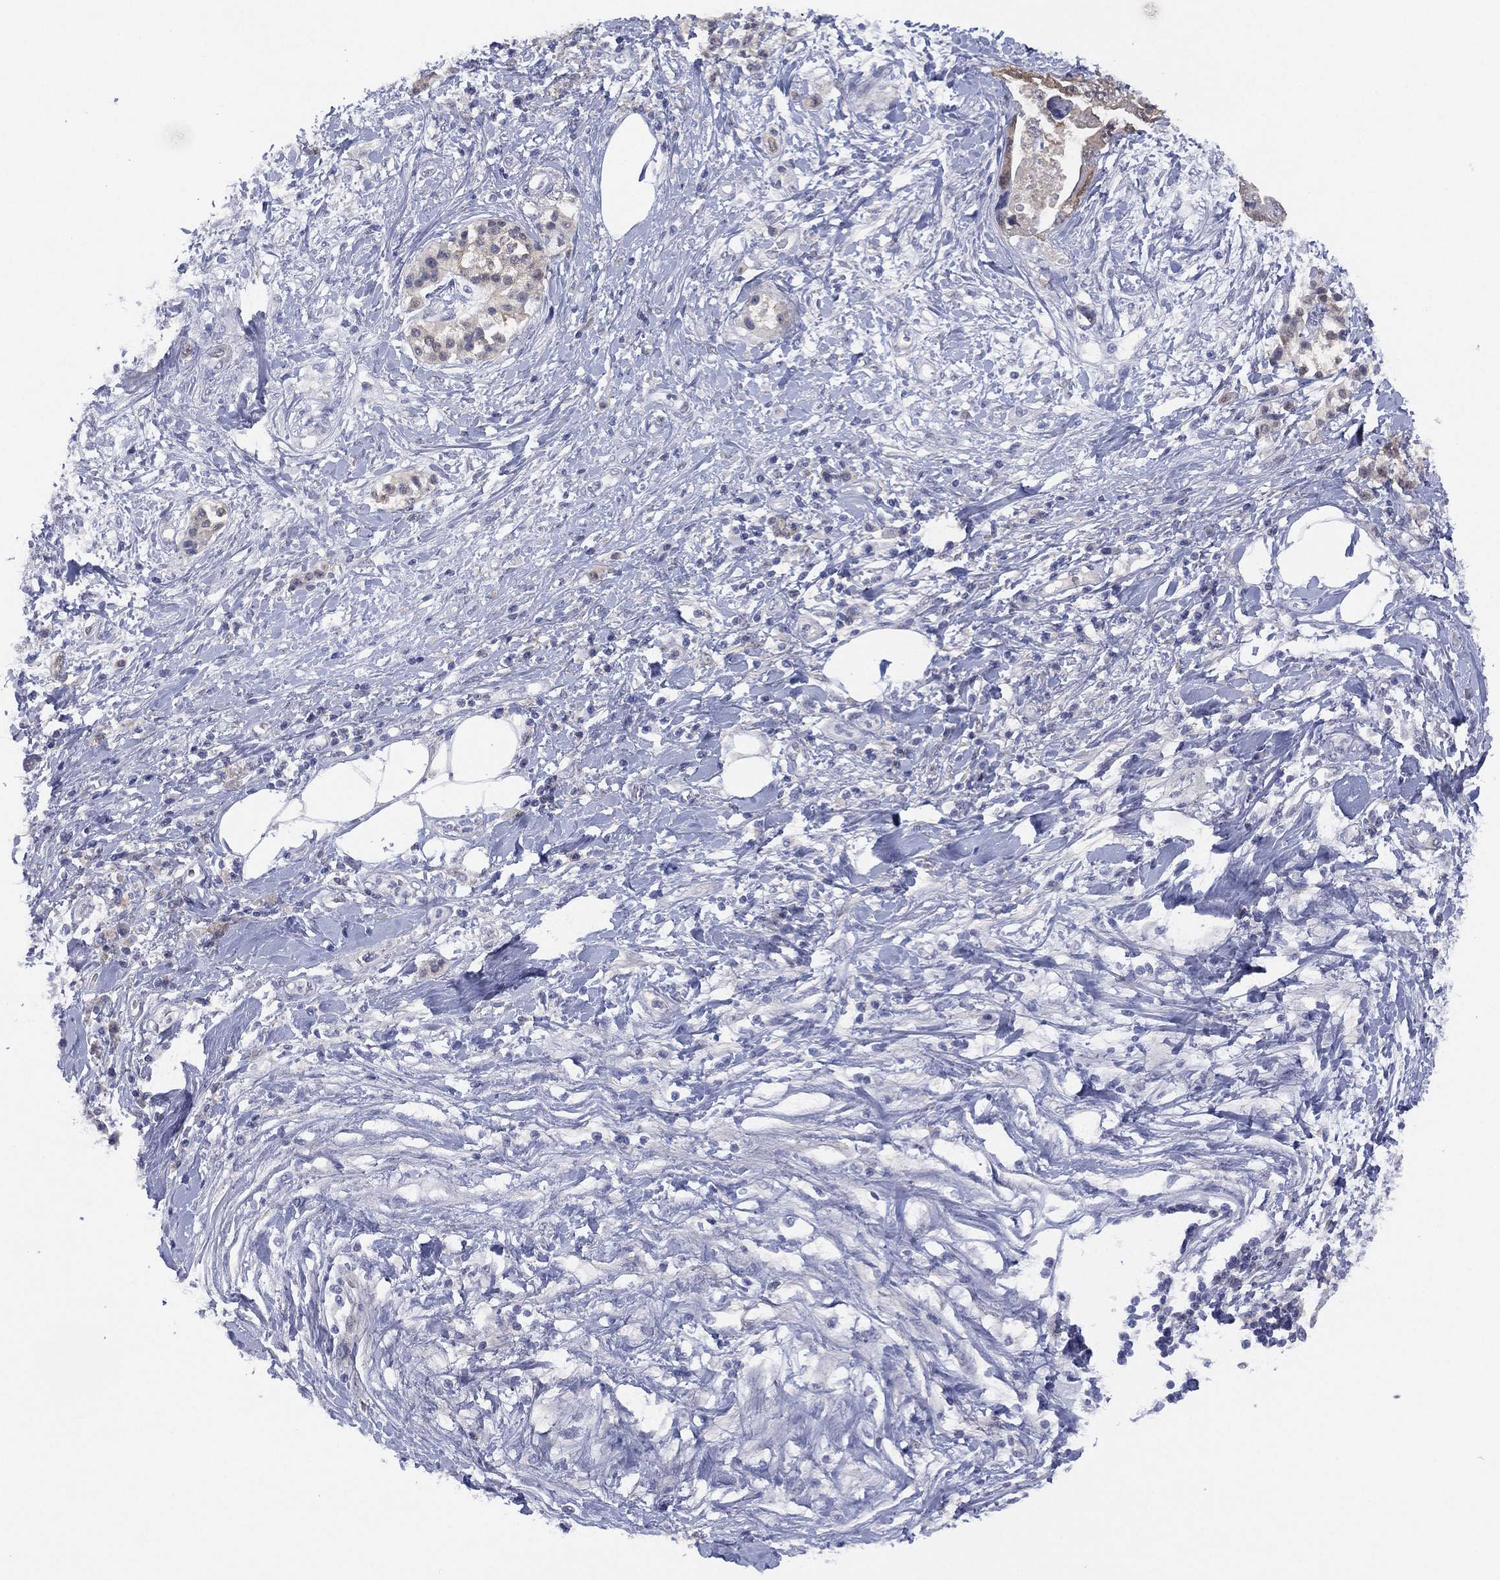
{"staining": {"intensity": "weak", "quantity": "<25%", "location": "cytoplasmic/membranous,nuclear"}, "tissue": "pancreatic cancer", "cell_type": "Tumor cells", "image_type": "cancer", "snomed": [{"axis": "morphology", "description": "Adenocarcinoma, NOS"}, {"axis": "topography", "description": "Pancreas"}], "caption": "Human pancreatic cancer stained for a protein using IHC demonstrates no staining in tumor cells.", "gene": "DDAH1", "patient": {"sex": "female", "age": 56}}